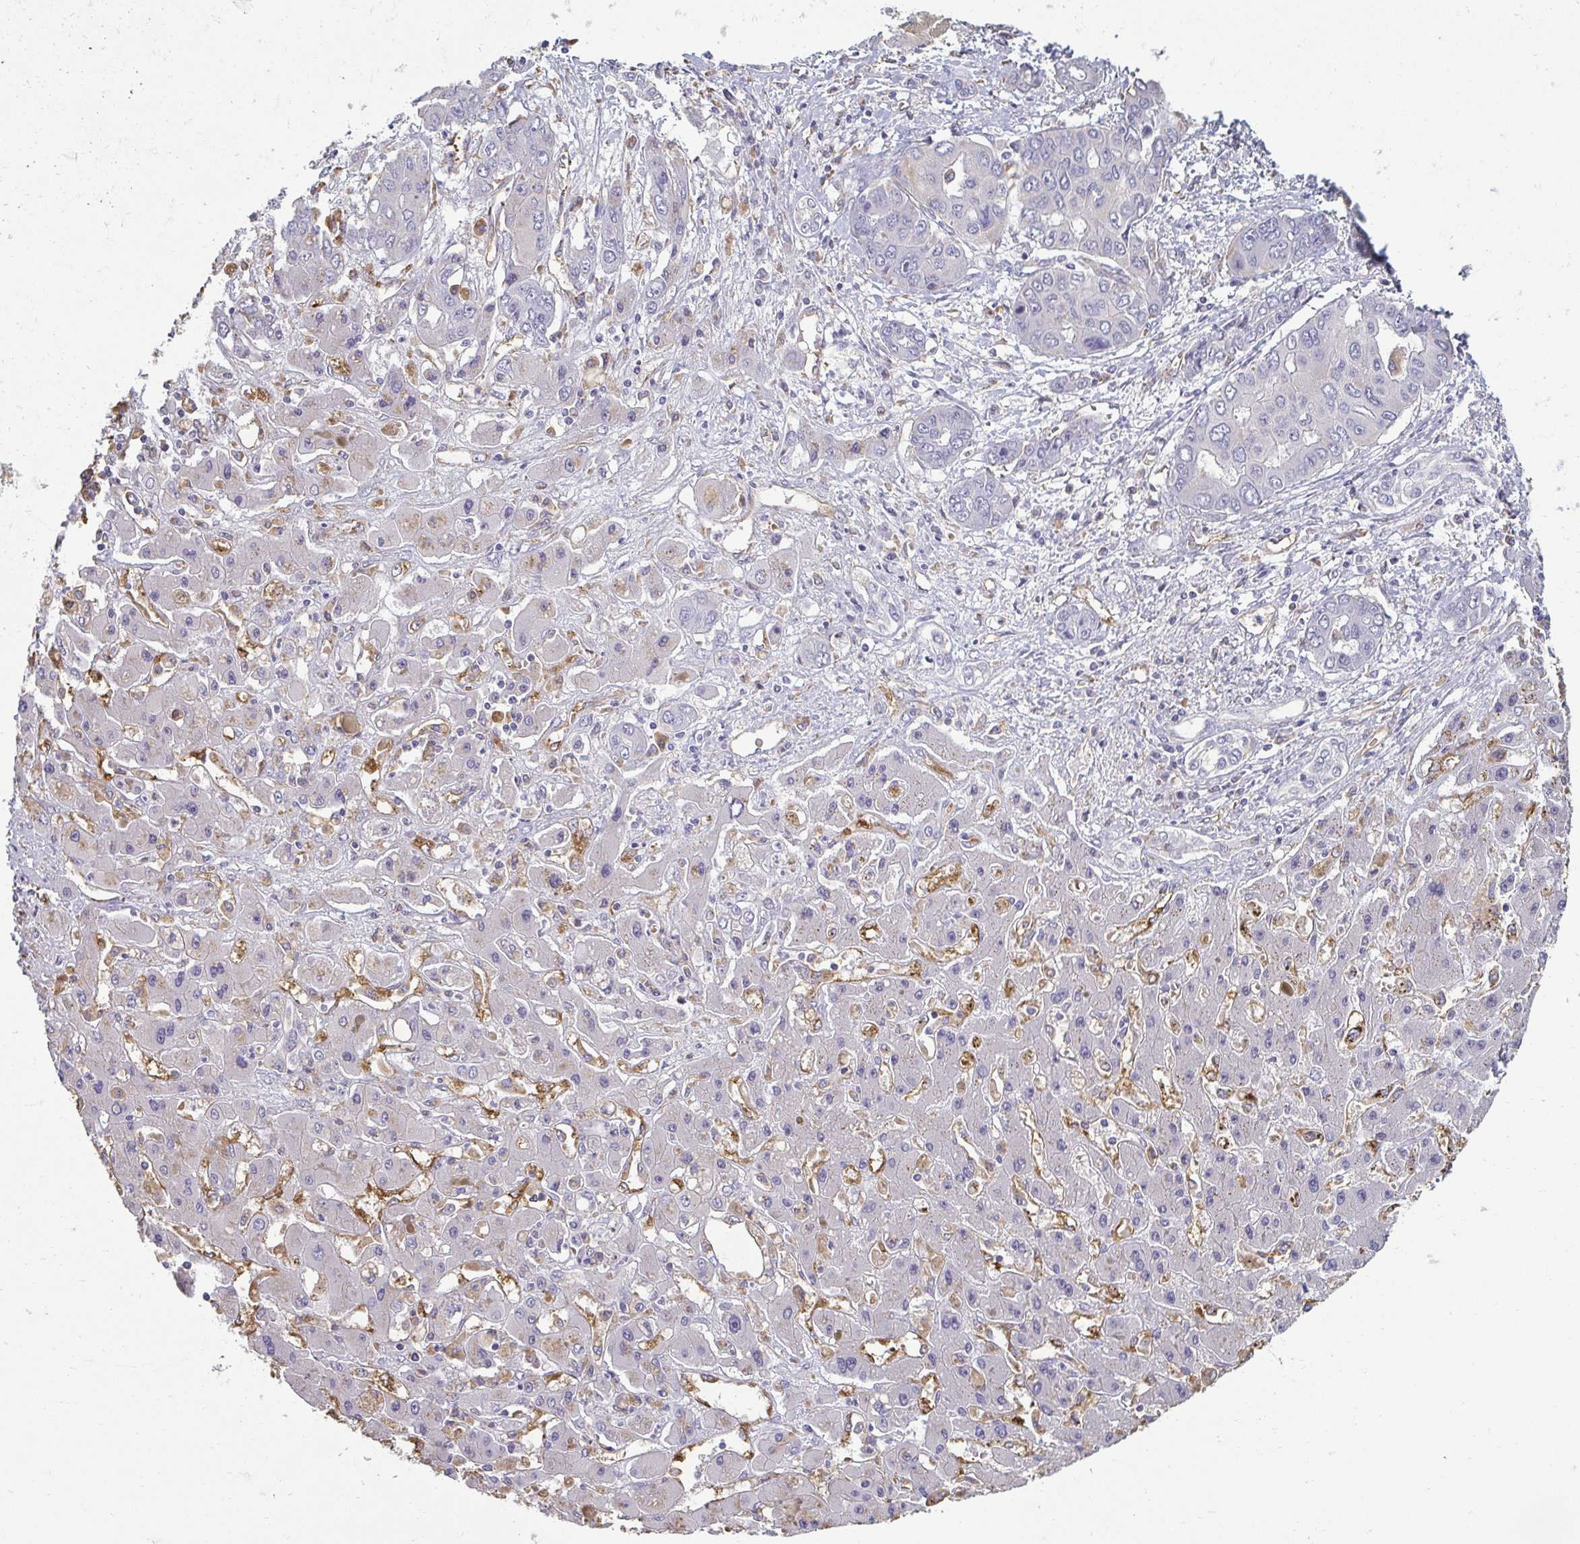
{"staining": {"intensity": "negative", "quantity": "none", "location": "none"}, "tissue": "liver cancer", "cell_type": "Tumor cells", "image_type": "cancer", "snomed": [{"axis": "morphology", "description": "Cholangiocarcinoma"}, {"axis": "topography", "description": "Liver"}], "caption": "Protein analysis of liver cancer demonstrates no significant staining in tumor cells.", "gene": "PDE2A", "patient": {"sex": "male", "age": 67}}